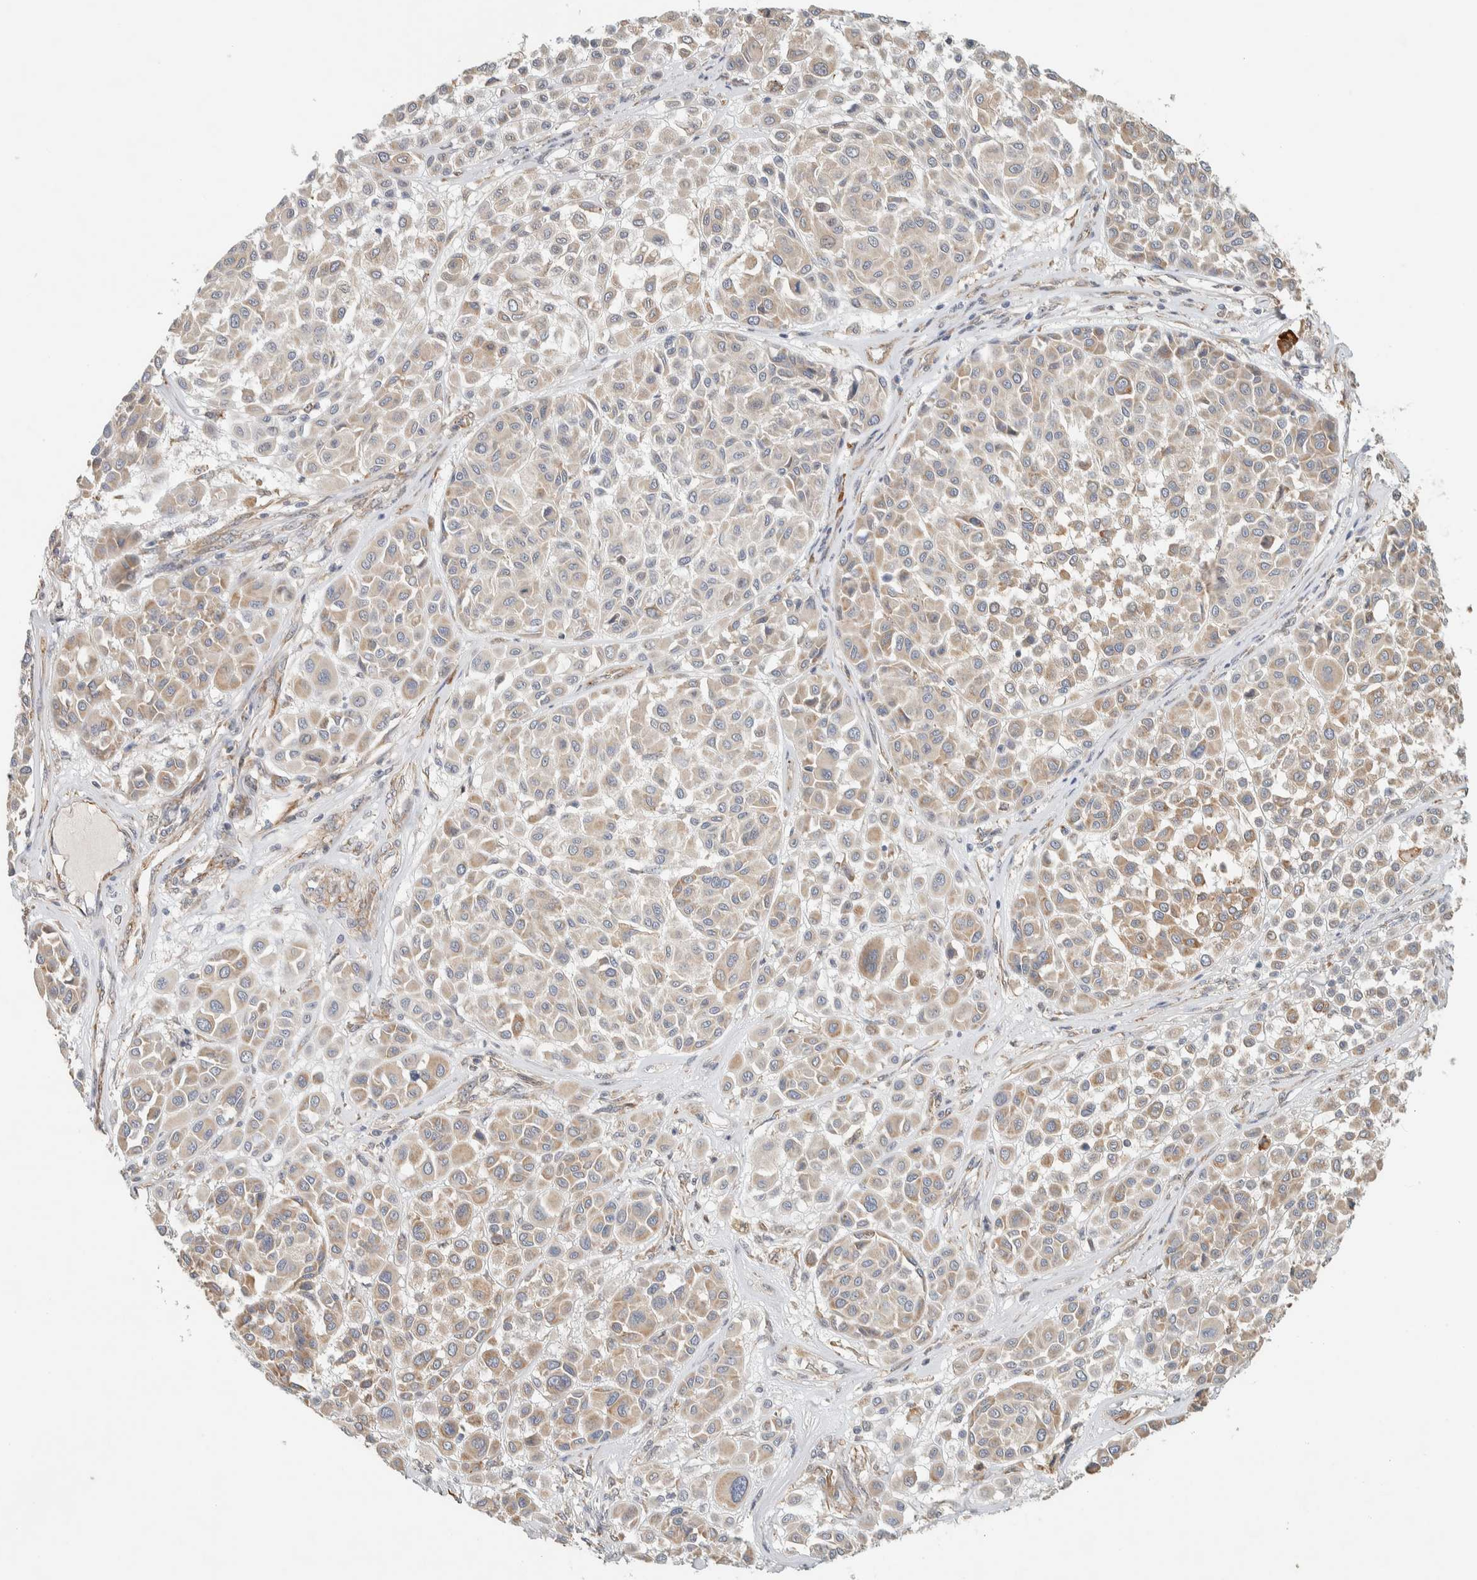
{"staining": {"intensity": "weak", "quantity": "<25%", "location": "cytoplasmic/membranous"}, "tissue": "melanoma", "cell_type": "Tumor cells", "image_type": "cancer", "snomed": [{"axis": "morphology", "description": "Malignant melanoma, Metastatic site"}, {"axis": "topography", "description": "Soft tissue"}], "caption": "DAB (3,3'-diaminobenzidine) immunohistochemical staining of human malignant melanoma (metastatic site) displays no significant expression in tumor cells. Nuclei are stained in blue.", "gene": "KLHL40", "patient": {"sex": "male", "age": 41}}